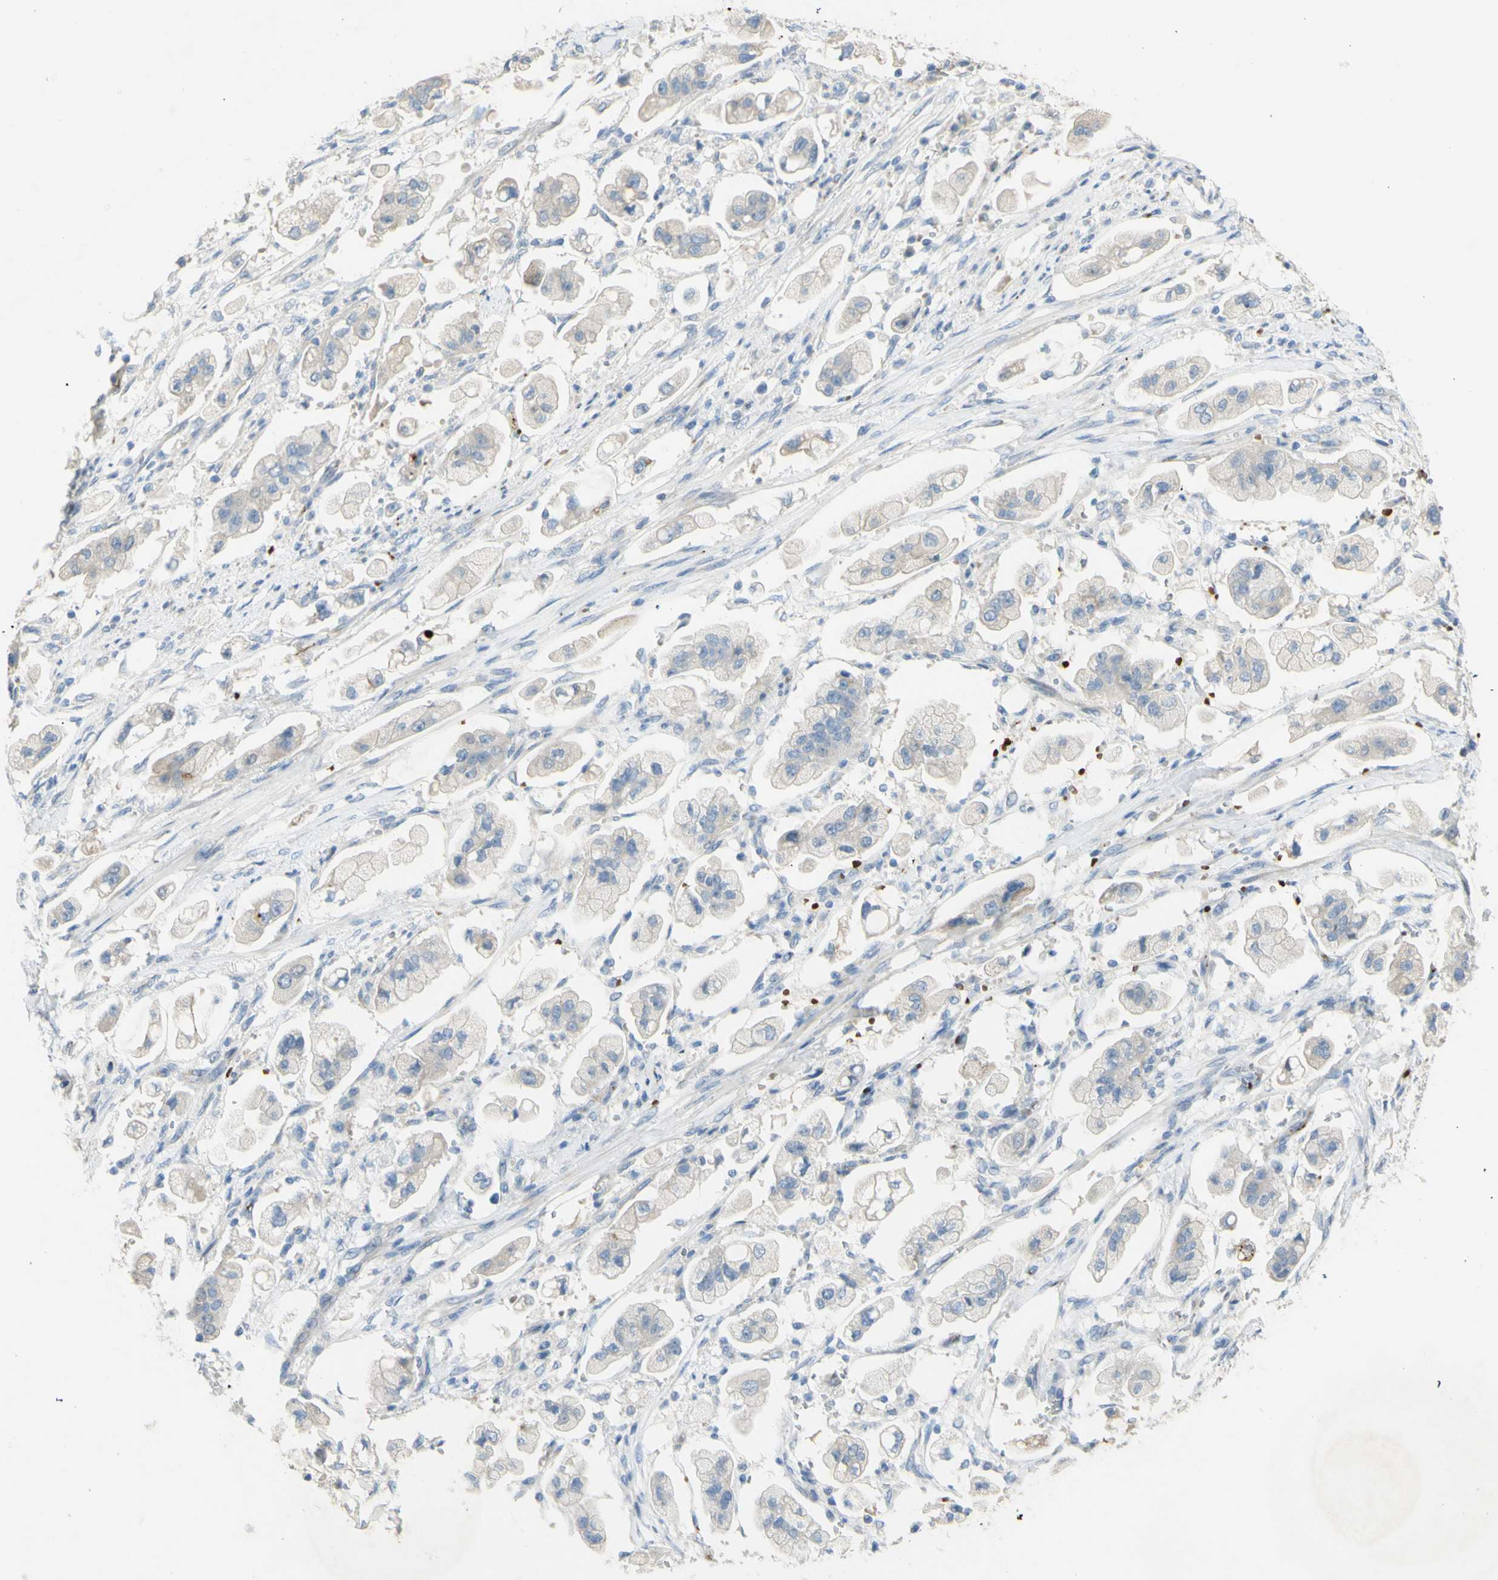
{"staining": {"intensity": "weak", "quantity": "<25%", "location": "cytoplasmic/membranous"}, "tissue": "stomach cancer", "cell_type": "Tumor cells", "image_type": "cancer", "snomed": [{"axis": "morphology", "description": "Adenocarcinoma, NOS"}, {"axis": "topography", "description": "Stomach"}], "caption": "There is no significant staining in tumor cells of stomach cancer.", "gene": "GAN", "patient": {"sex": "male", "age": 62}}